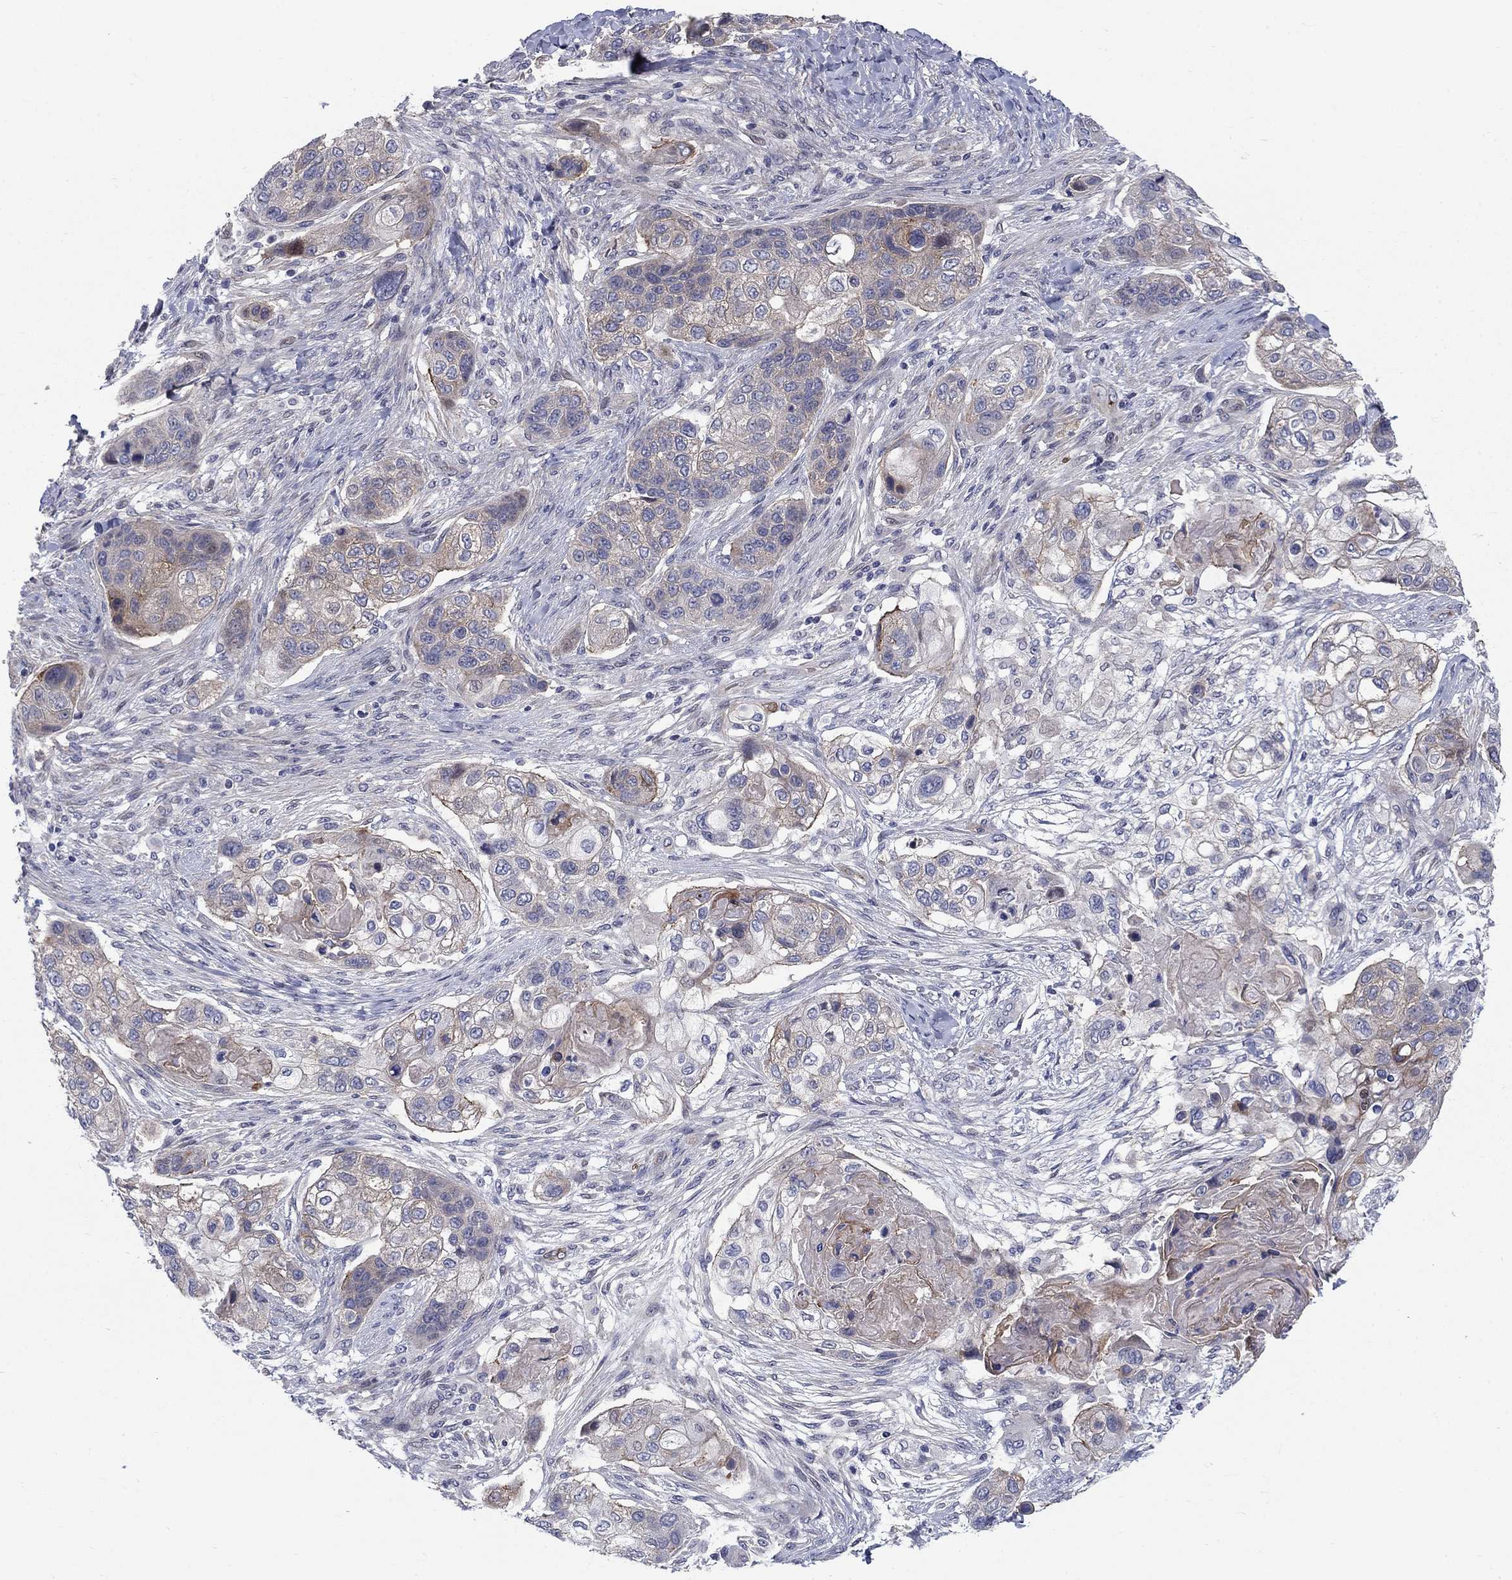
{"staining": {"intensity": "moderate", "quantity": "<25%", "location": "cytoplasmic/membranous"}, "tissue": "lung cancer", "cell_type": "Tumor cells", "image_type": "cancer", "snomed": [{"axis": "morphology", "description": "Squamous cell carcinoma, NOS"}, {"axis": "topography", "description": "Lung"}], "caption": "Immunohistochemistry (IHC) staining of lung squamous cell carcinoma, which exhibits low levels of moderate cytoplasmic/membranous expression in about <25% of tumor cells indicating moderate cytoplasmic/membranous protein staining. The staining was performed using DAB (3,3'-diaminobenzidine) (brown) for protein detection and nuclei were counterstained in hematoxylin (blue).", "gene": "SLC1A1", "patient": {"sex": "male", "age": 69}}